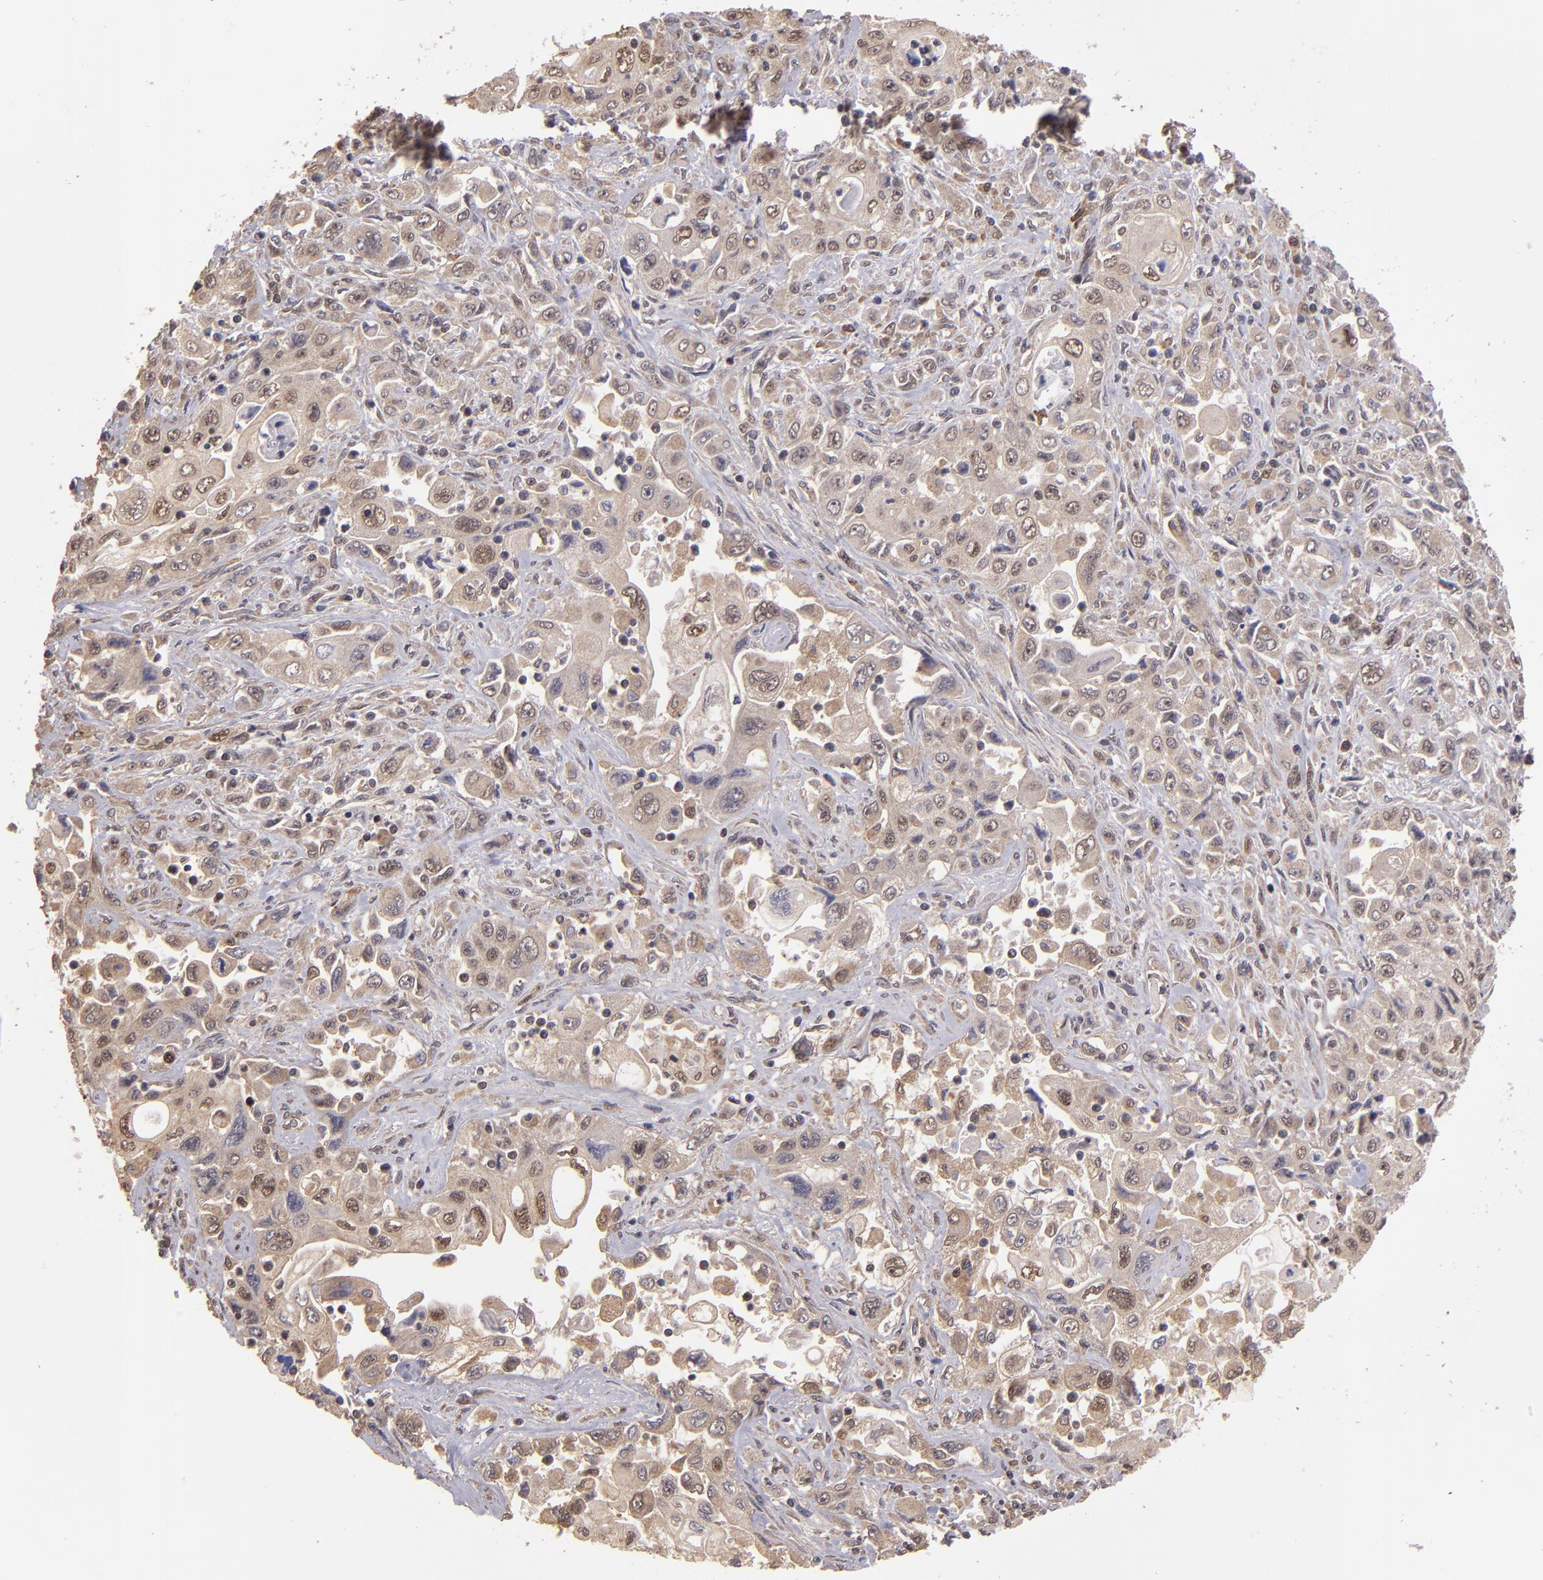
{"staining": {"intensity": "weak", "quantity": "25%-75%", "location": "nuclear"}, "tissue": "pancreatic cancer", "cell_type": "Tumor cells", "image_type": "cancer", "snomed": [{"axis": "morphology", "description": "Adenocarcinoma, NOS"}, {"axis": "topography", "description": "Pancreas"}], "caption": "This micrograph shows immunohistochemistry (IHC) staining of human pancreatic cancer, with low weak nuclear expression in approximately 25%-75% of tumor cells.", "gene": "ABHD12B", "patient": {"sex": "male", "age": 70}}